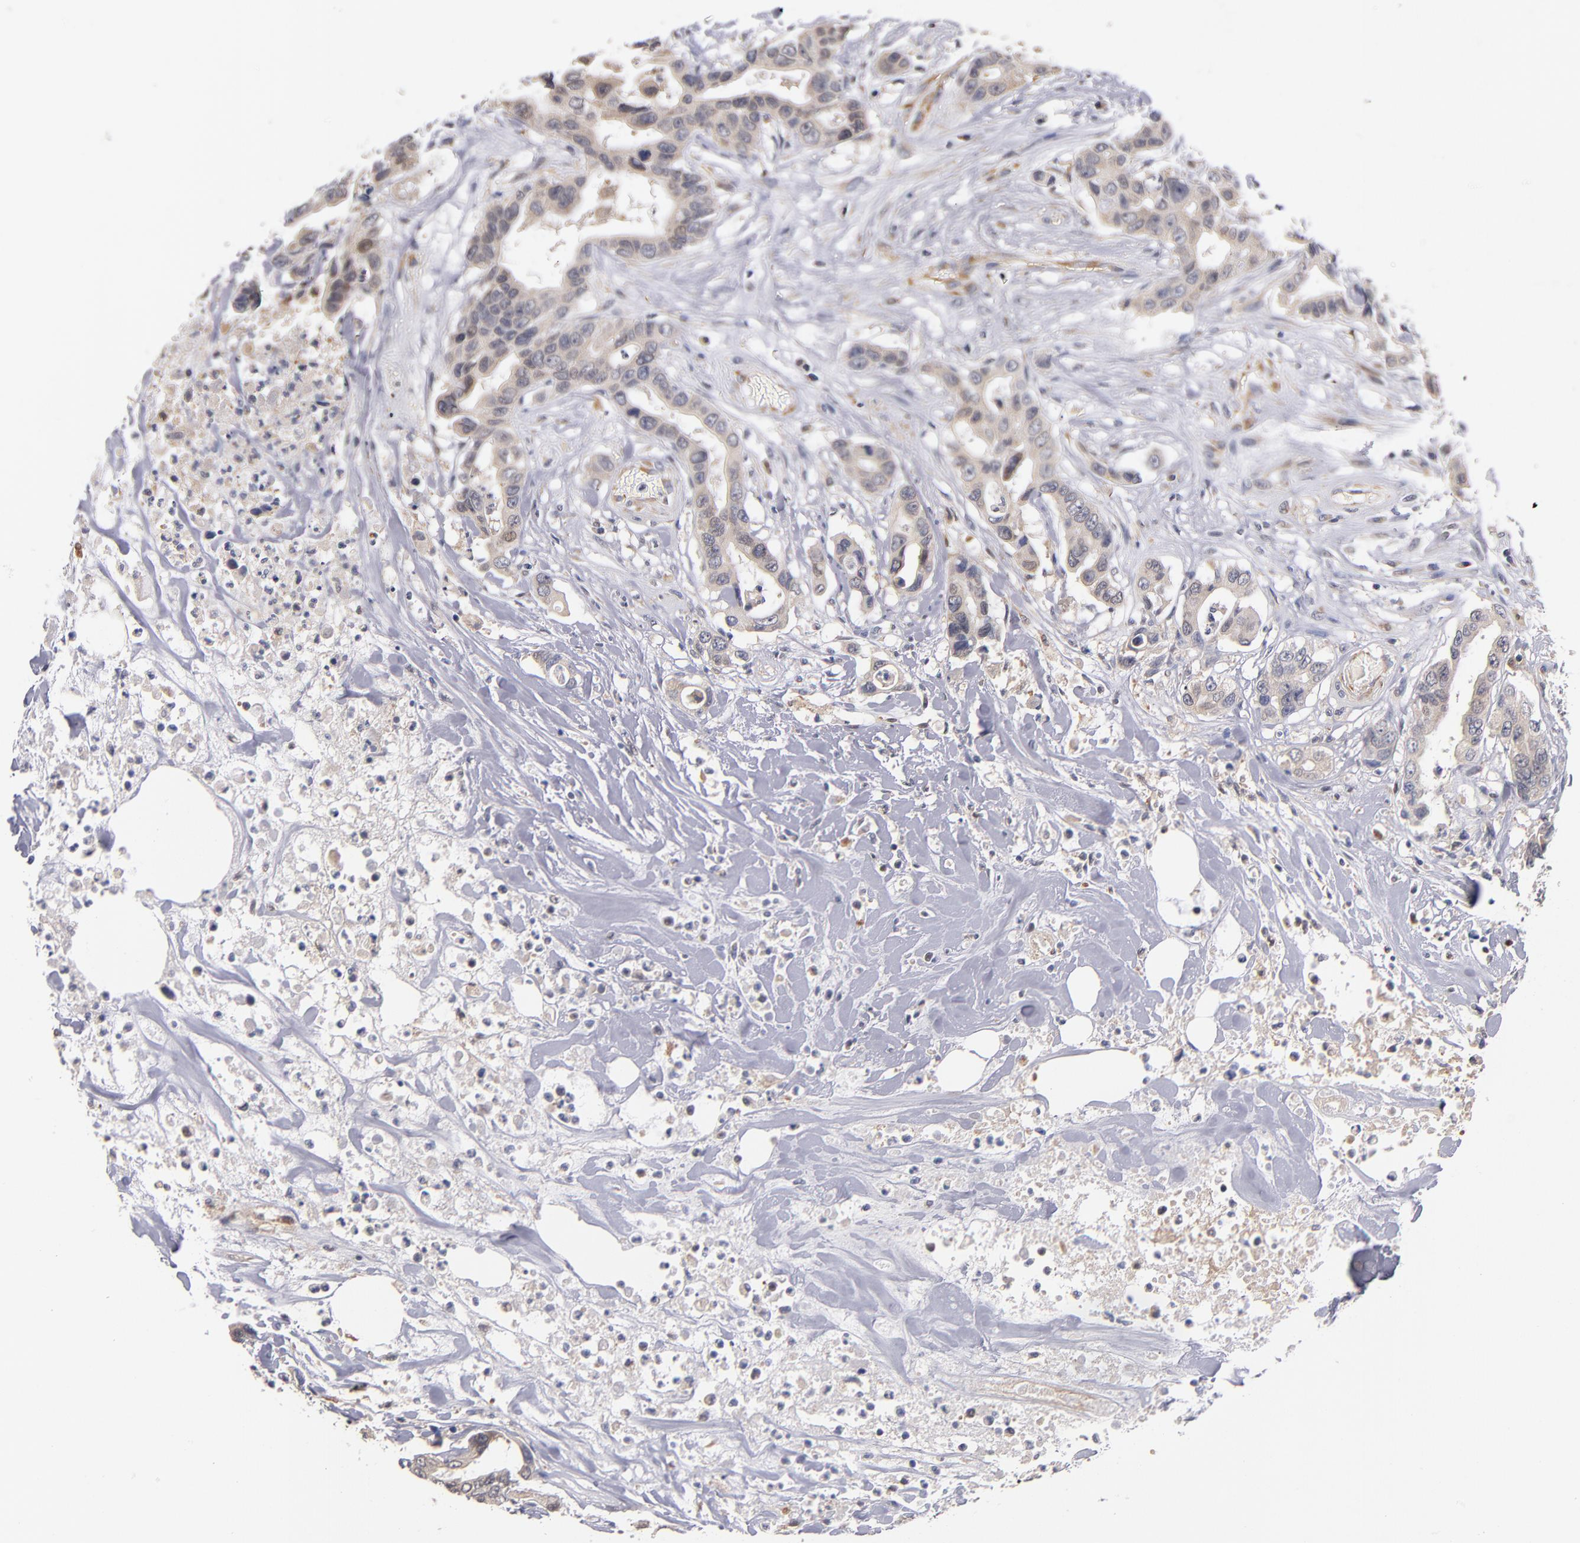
{"staining": {"intensity": "weak", "quantity": ">75%", "location": "cytoplasmic/membranous"}, "tissue": "colorectal cancer", "cell_type": "Tumor cells", "image_type": "cancer", "snomed": [{"axis": "morphology", "description": "Adenocarcinoma, NOS"}, {"axis": "topography", "description": "Colon"}], "caption": "An image of human colorectal adenocarcinoma stained for a protein displays weak cytoplasmic/membranous brown staining in tumor cells. The protein of interest is shown in brown color, while the nuclei are stained blue.", "gene": "GMFG", "patient": {"sex": "female", "age": 70}}